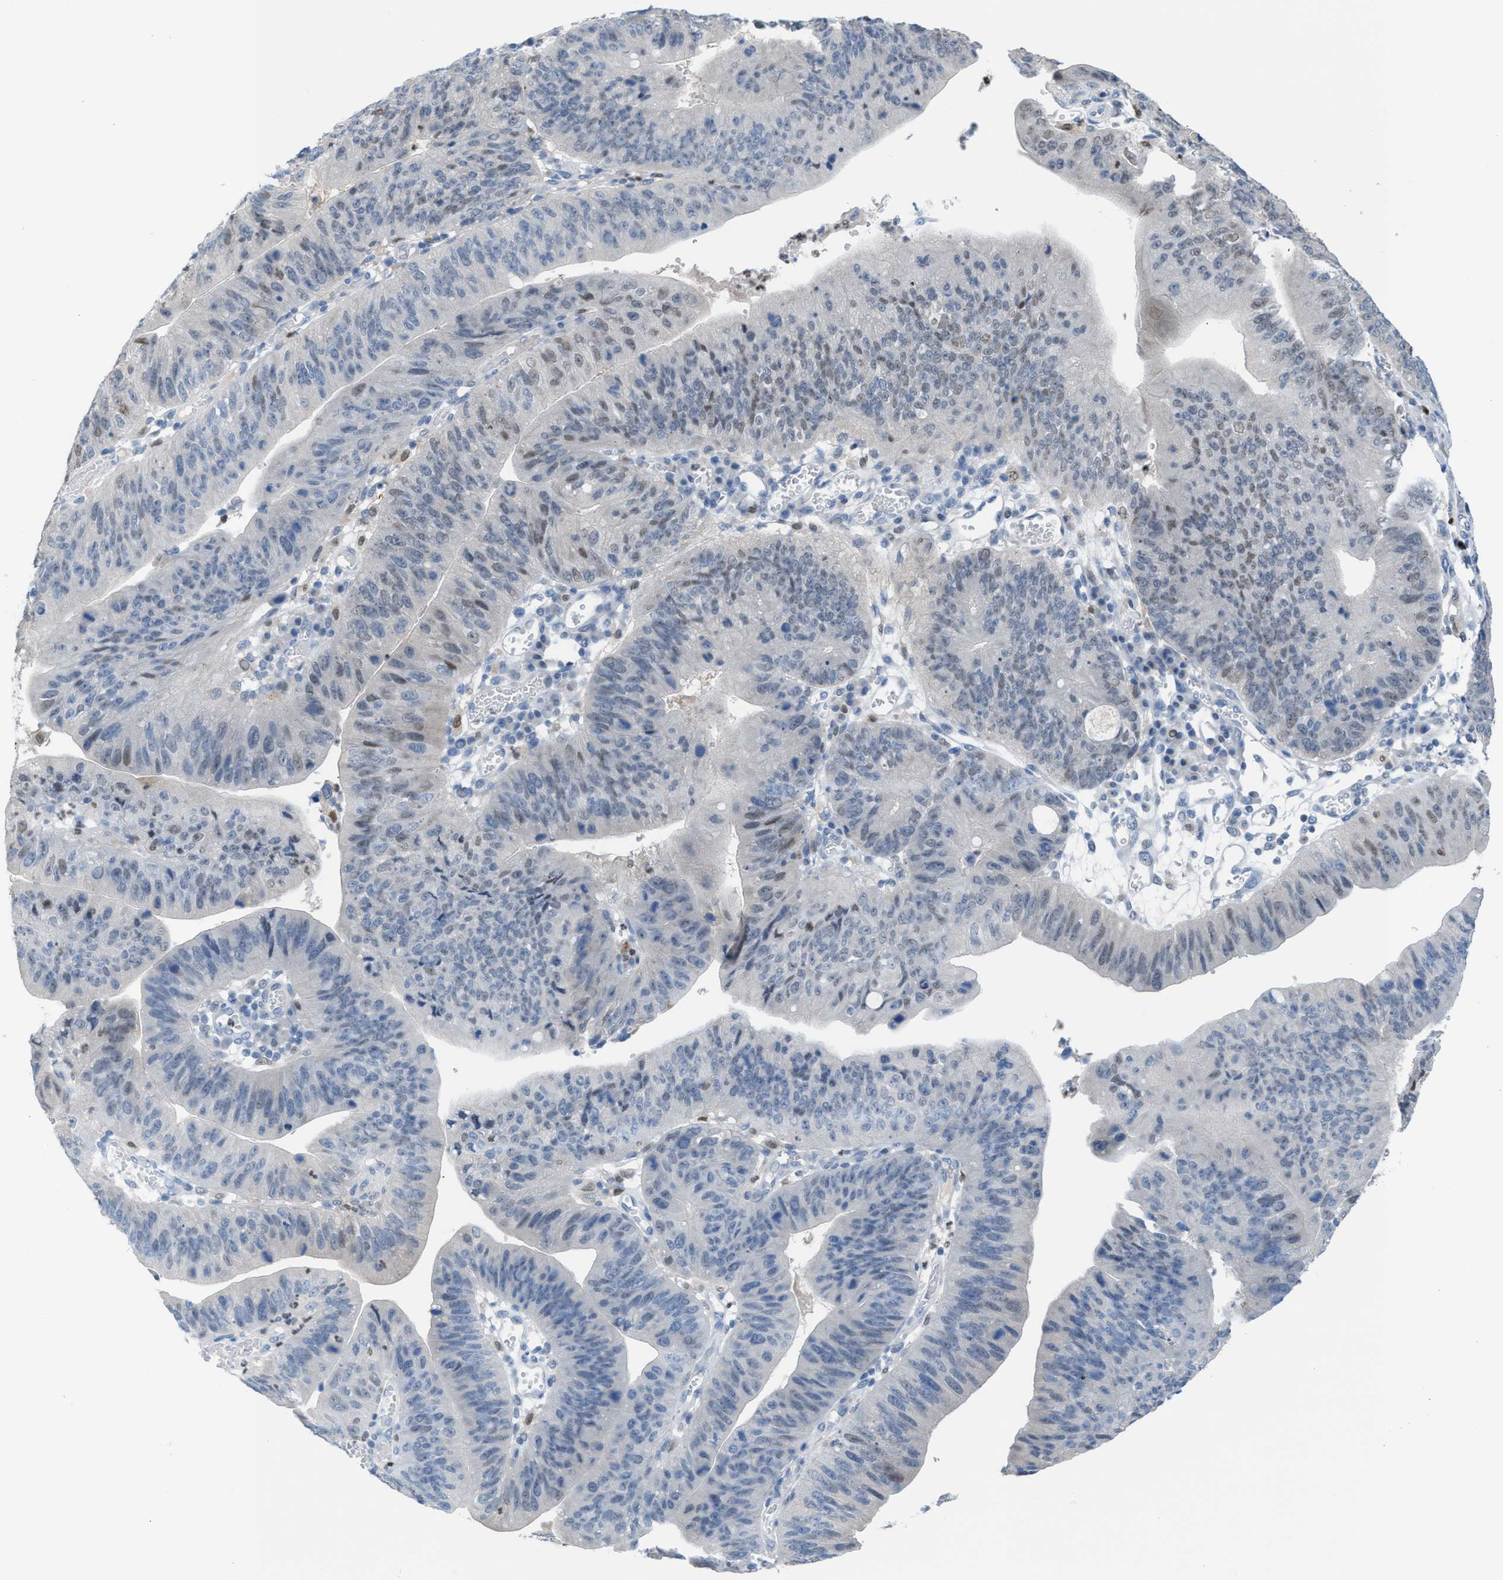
{"staining": {"intensity": "weak", "quantity": "<25%", "location": "nuclear"}, "tissue": "stomach cancer", "cell_type": "Tumor cells", "image_type": "cancer", "snomed": [{"axis": "morphology", "description": "Adenocarcinoma, NOS"}, {"axis": "topography", "description": "Stomach"}], "caption": "This is an IHC histopathology image of human stomach cancer. There is no expression in tumor cells.", "gene": "PPM1D", "patient": {"sex": "male", "age": 59}}